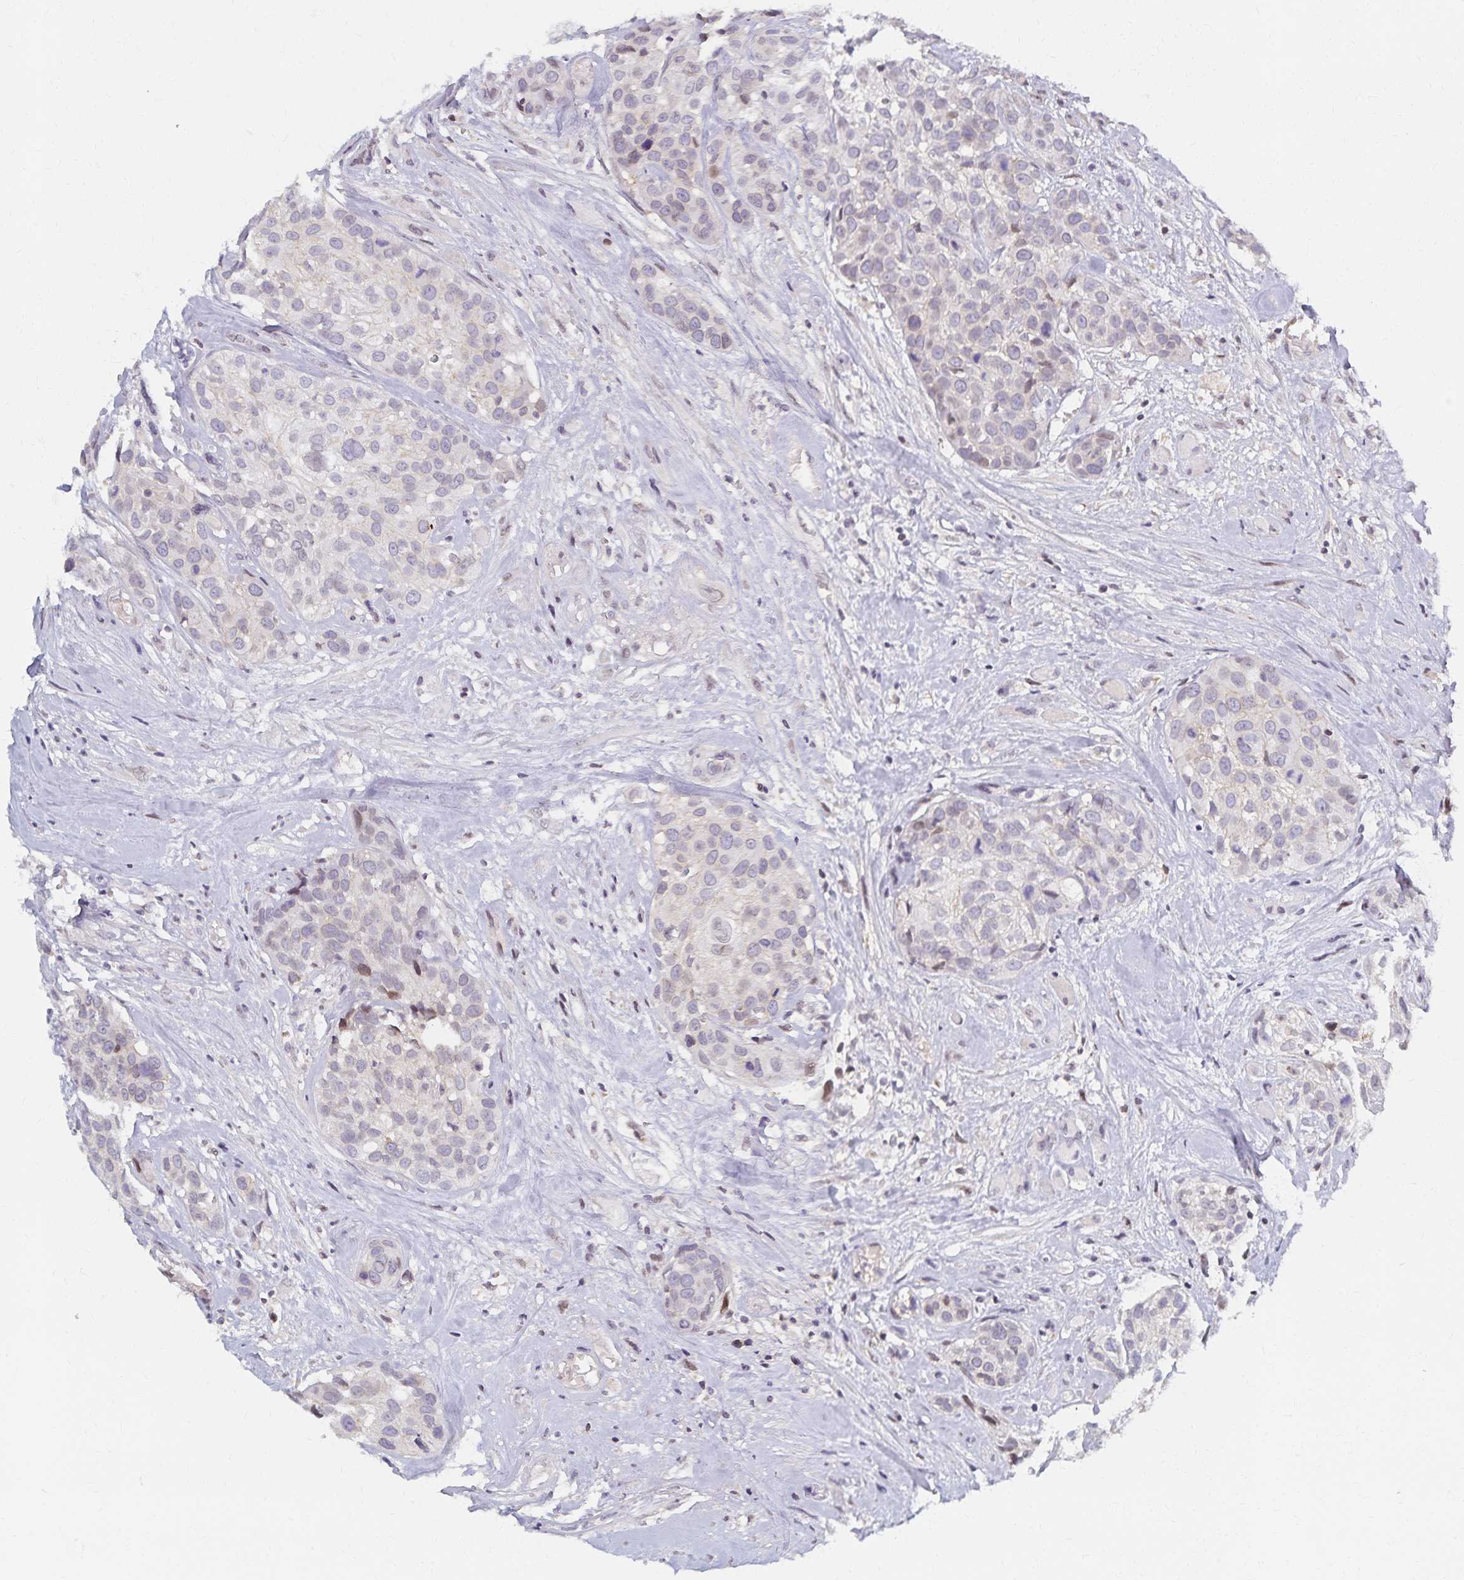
{"staining": {"intensity": "weak", "quantity": "<25%", "location": "cytoplasmic/membranous"}, "tissue": "head and neck cancer", "cell_type": "Tumor cells", "image_type": "cancer", "snomed": [{"axis": "morphology", "description": "Squamous cell carcinoma, NOS"}, {"axis": "topography", "description": "Head-Neck"}], "caption": "Immunohistochemistry histopathology image of squamous cell carcinoma (head and neck) stained for a protein (brown), which displays no positivity in tumor cells.", "gene": "RAB9B", "patient": {"sex": "female", "age": 50}}